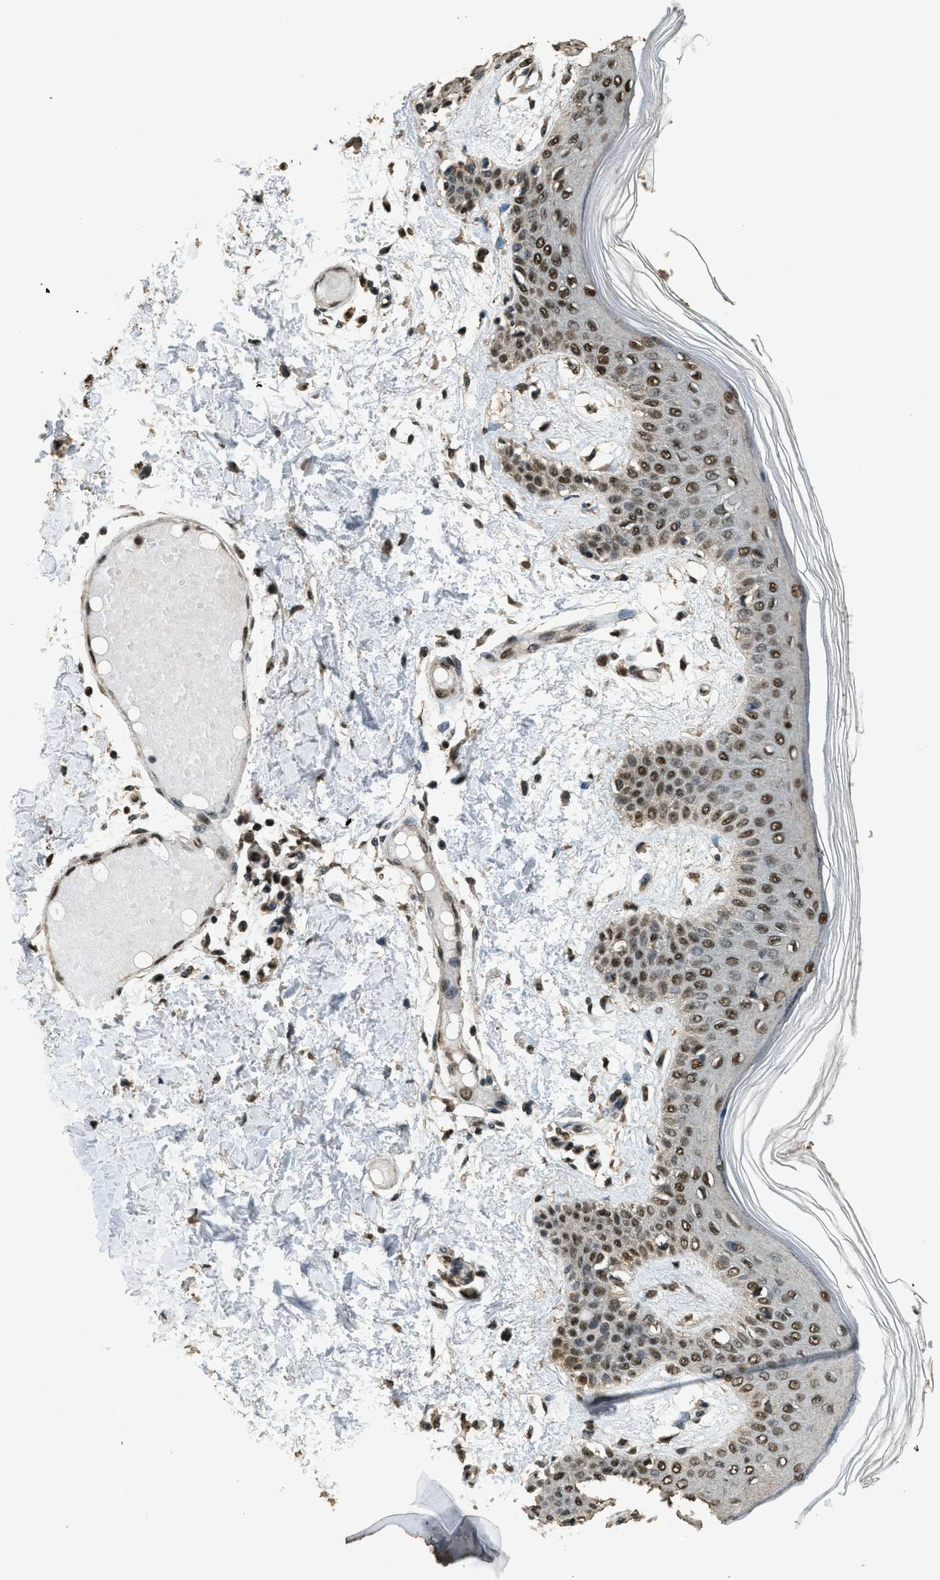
{"staining": {"intensity": "moderate", "quantity": ">75%", "location": "nuclear"}, "tissue": "skin", "cell_type": "Fibroblasts", "image_type": "normal", "snomed": [{"axis": "morphology", "description": "Normal tissue, NOS"}, {"axis": "topography", "description": "Skin"}], "caption": "A brown stain highlights moderate nuclear staining of a protein in fibroblasts of normal human skin. (DAB (3,3'-diaminobenzidine) = brown stain, brightfield microscopy at high magnification).", "gene": "MYB", "patient": {"sex": "male", "age": 53}}